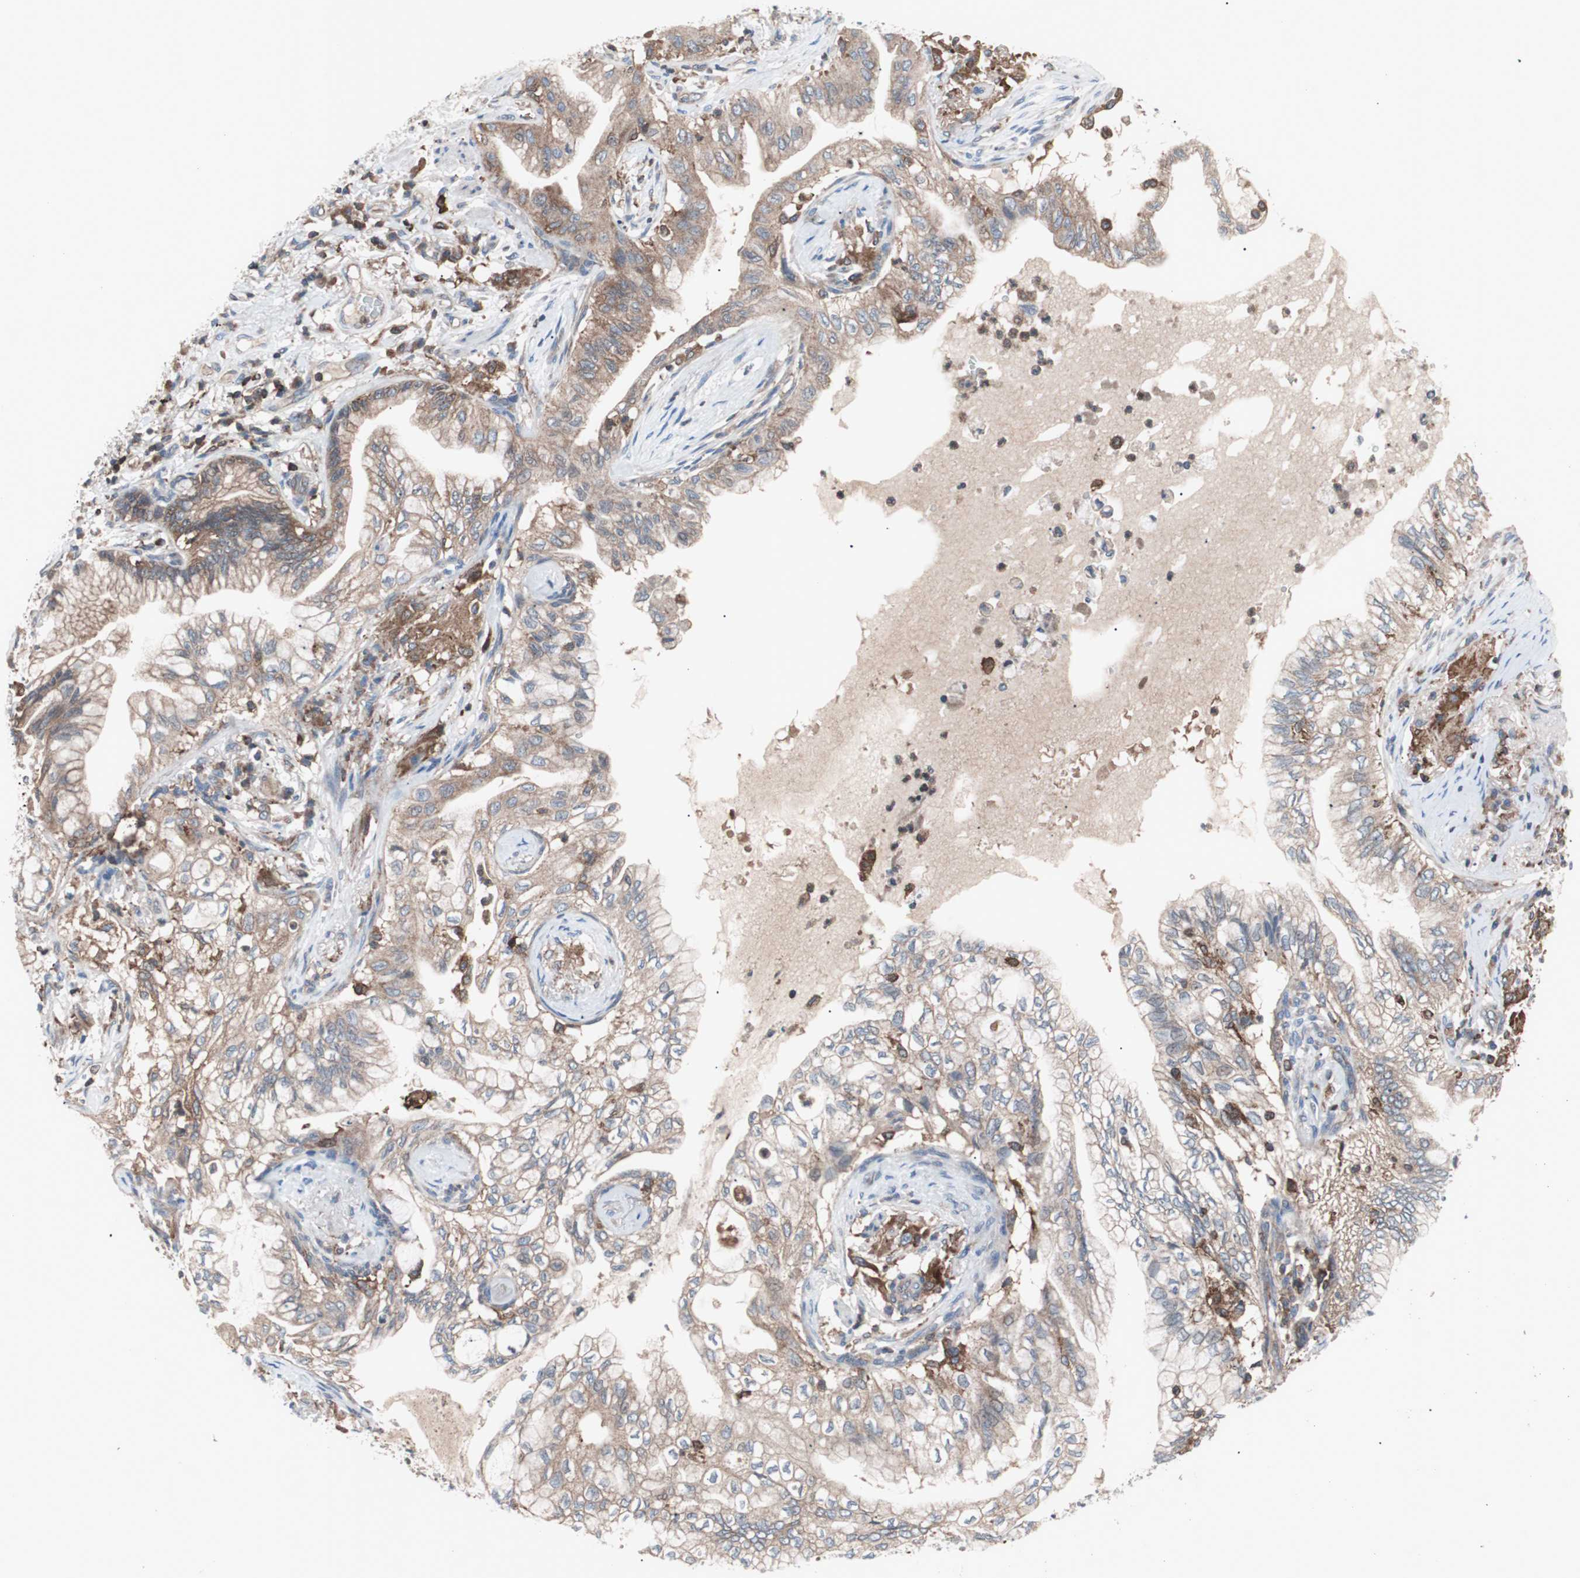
{"staining": {"intensity": "moderate", "quantity": ">75%", "location": "cytoplasmic/membranous"}, "tissue": "lung cancer", "cell_type": "Tumor cells", "image_type": "cancer", "snomed": [{"axis": "morphology", "description": "Adenocarcinoma, NOS"}, {"axis": "topography", "description": "Lung"}], "caption": "A medium amount of moderate cytoplasmic/membranous staining is seen in about >75% of tumor cells in lung cancer (adenocarcinoma) tissue.", "gene": "PIK3R1", "patient": {"sex": "female", "age": 70}}